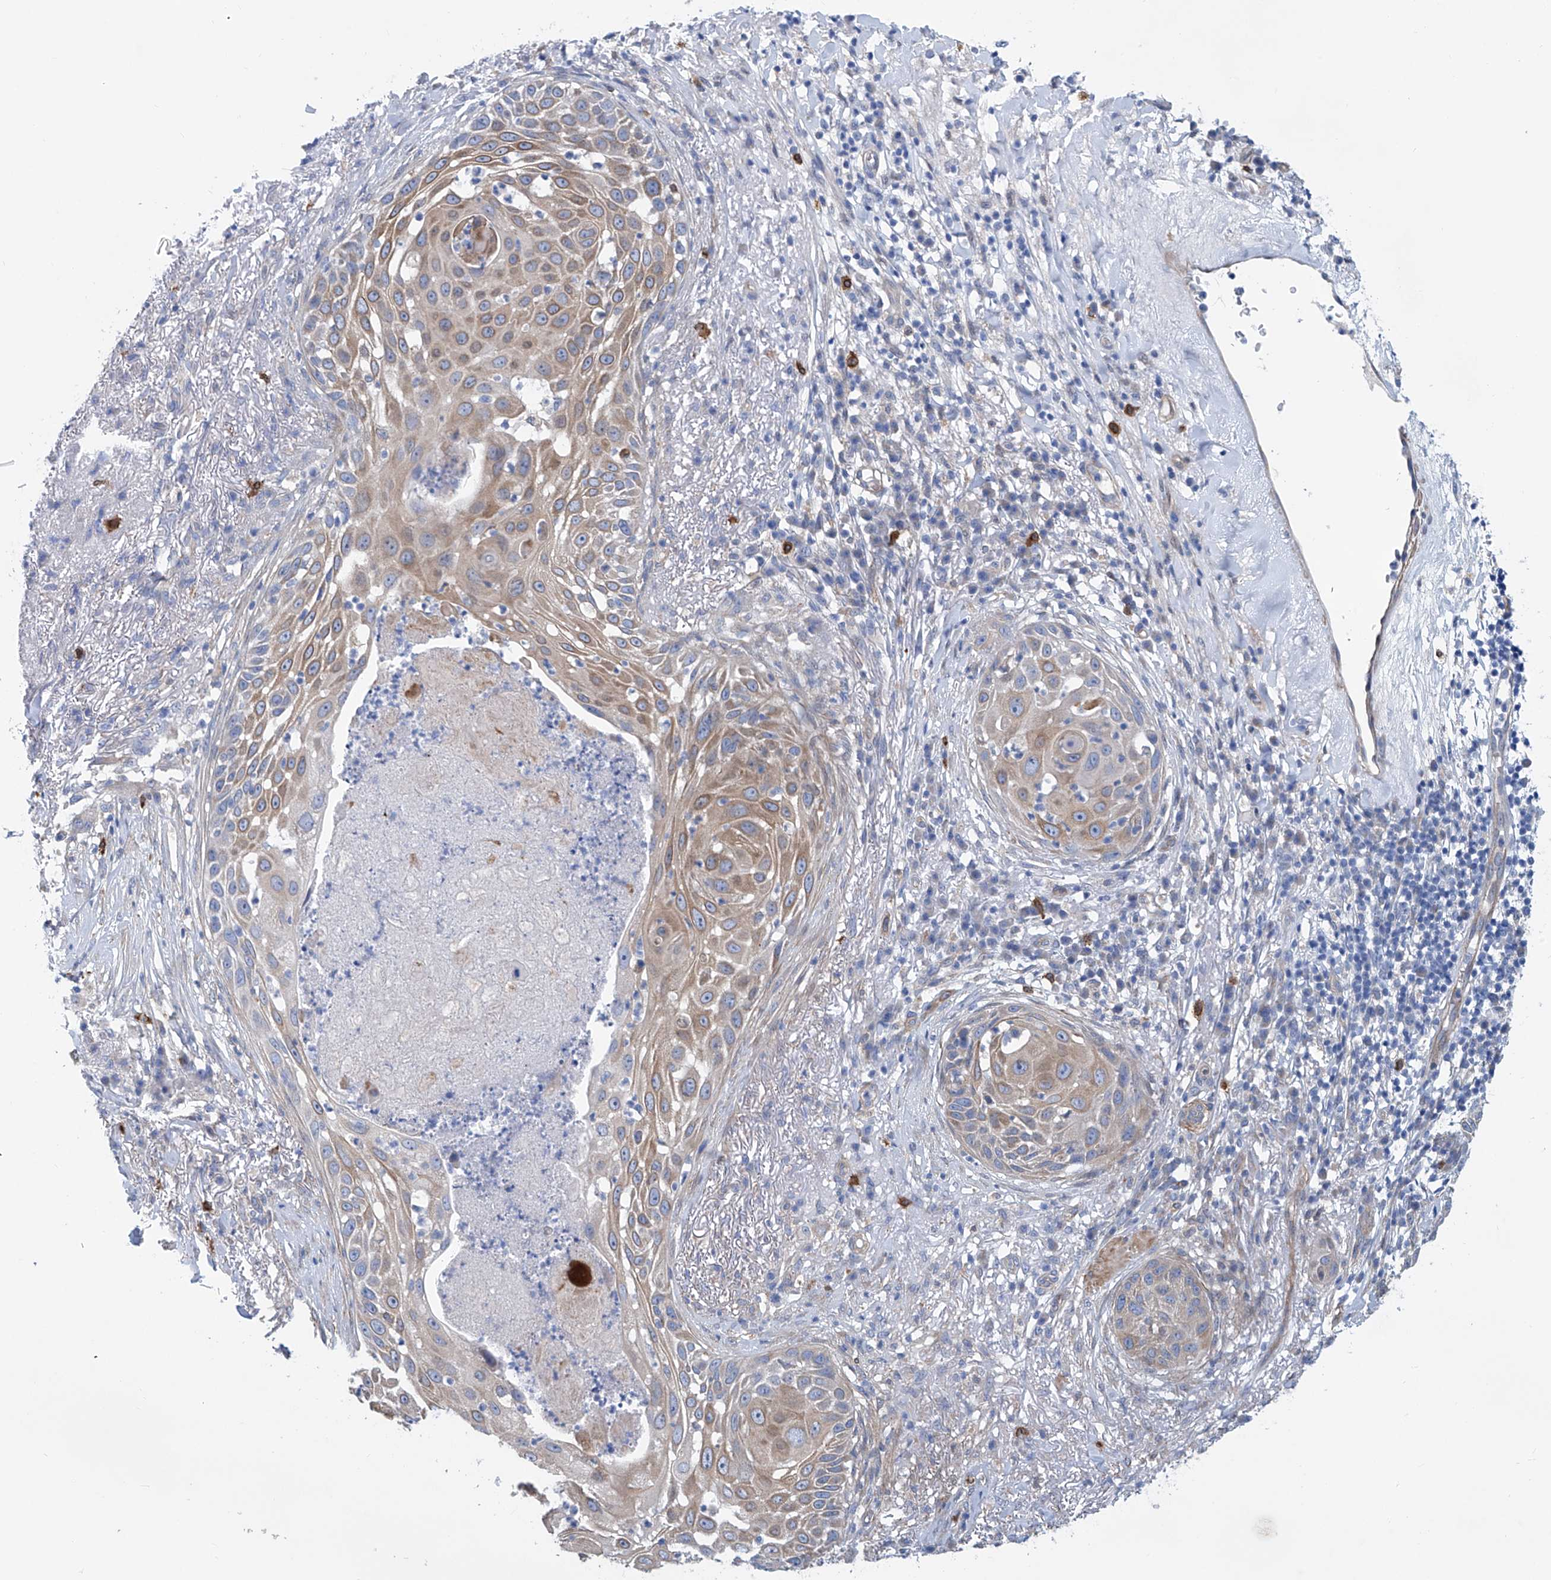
{"staining": {"intensity": "weak", "quantity": ">75%", "location": "cytoplasmic/membranous"}, "tissue": "skin cancer", "cell_type": "Tumor cells", "image_type": "cancer", "snomed": [{"axis": "morphology", "description": "Squamous cell carcinoma, NOS"}, {"axis": "topography", "description": "Skin"}], "caption": "Brown immunohistochemical staining in squamous cell carcinoma (skin) demonstrates weak cytoplasmic/membranous staining in approximately >75% of tumor cells. (DAB (3,3'-diaminobenzidine) = brown stain, brightfield microscopy at high magnification).", "gene": "TNN", "patient": {"sex": "female", "age": 44}}